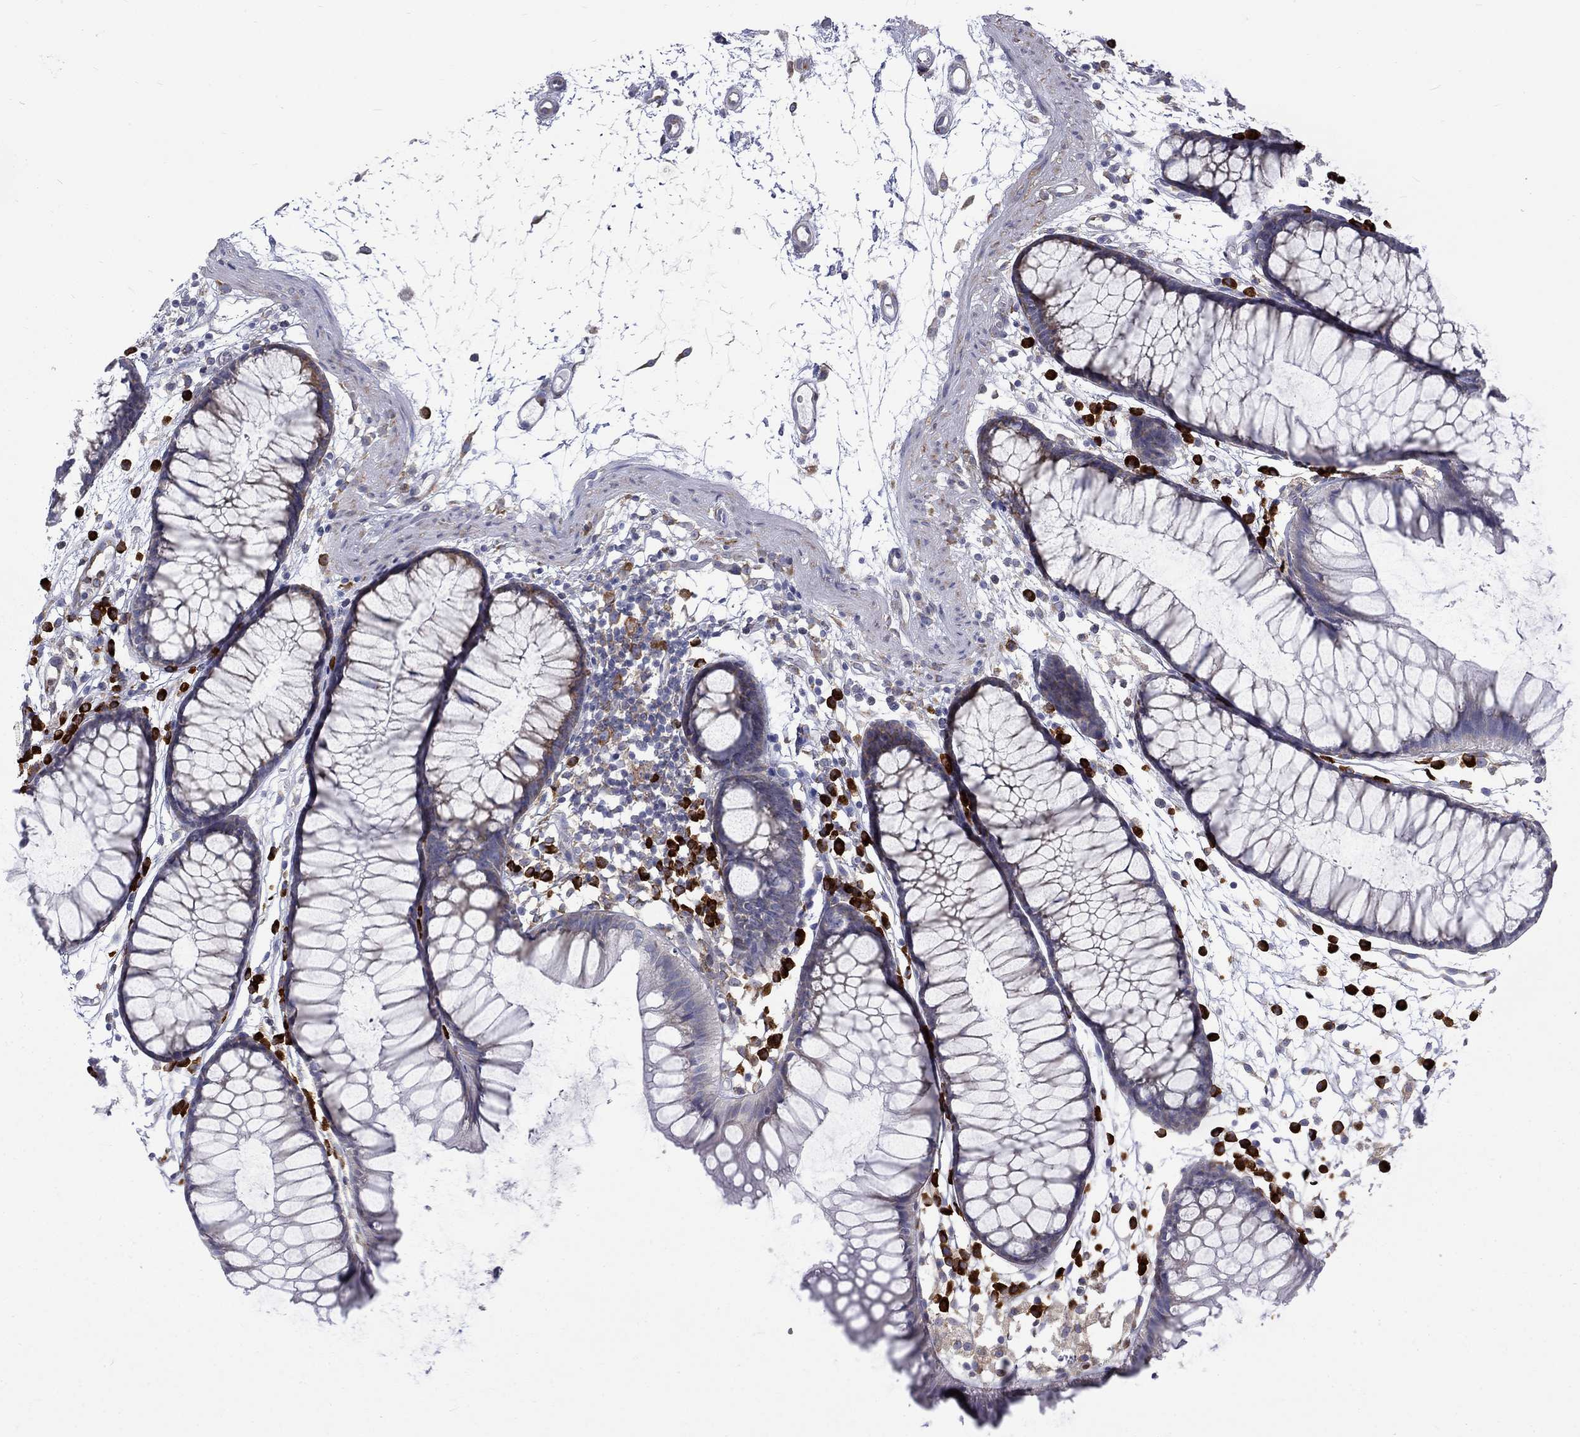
{"staining": {"intensity": "negative", "quantity": "none", "location": "none"}, "tissue": "colon", "cell_type": "Endothelial cells", "image_type": "normal", "snomed": [{"axis": "morphology", "description": "Normal tissue, NOS"}, {"axis": "morphology", "description": "Adenocarcinoma, NOS"}, {"axis": "topography", "description": "Colon"}], "caption": "Immunohistochemical staining of normal human colon demonstrates no significant expression in endothelial cells.", "gene": "PABPC4", "patient": {"sex": "male", "age": 65}}